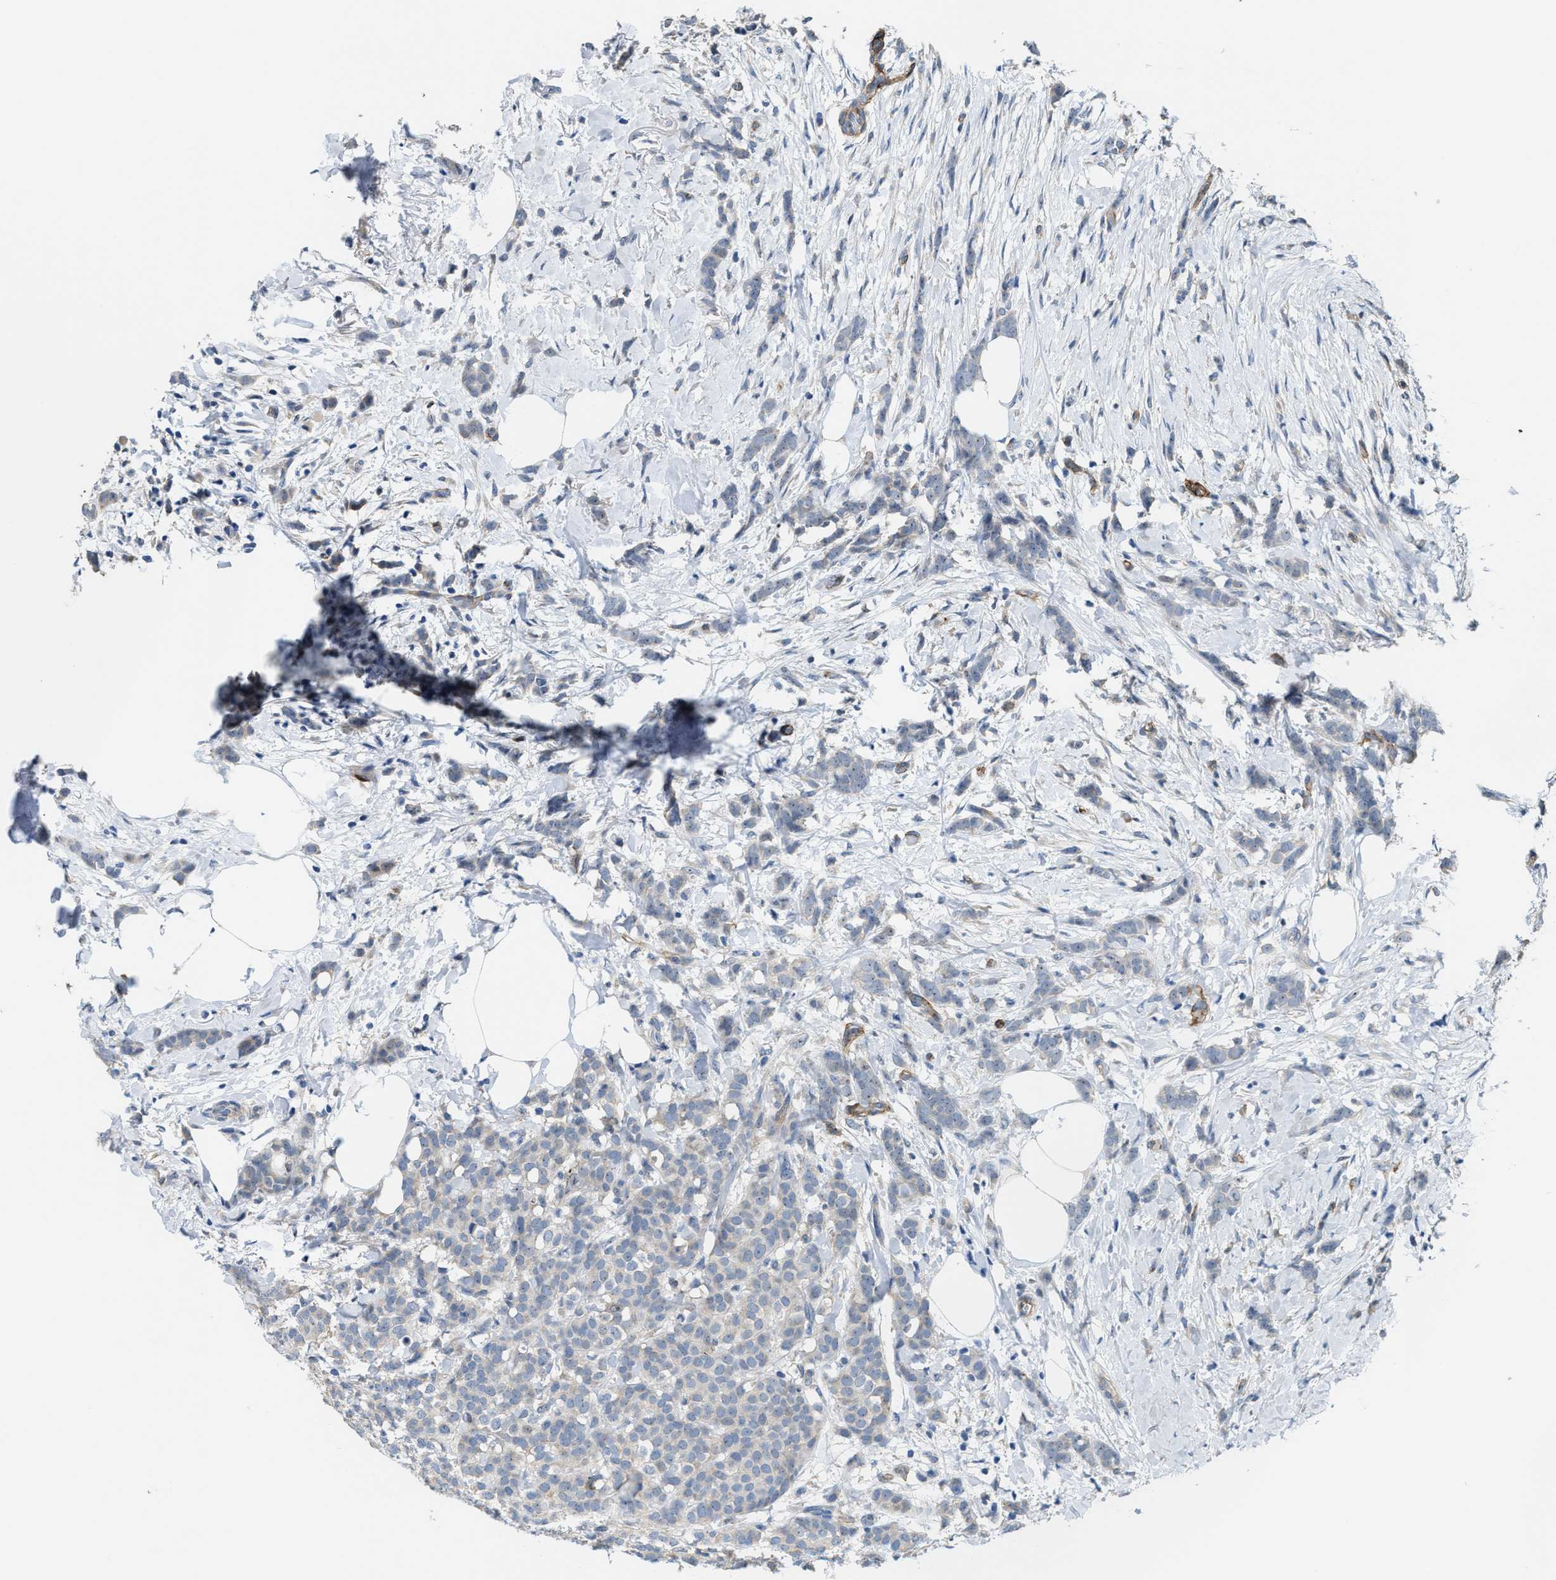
{"staining": {"intensity": "negative", "quantity": "none", "location": "none"}, "tissue": "breast cancer", "cell_type": "Tumor cells", "image_type": "cancer", "snomed": [{"axis": "morphology", "description": "Lobular carcinoma, in situ"}, {"axis": "morphology", "description": "Lobular carcinoma"}, {"axis": "topography", "description": "Breast"}], "caption": "DAB (3,3'-diaminobenzidine) immunohistochemical staining of breast cancer (lobular carcinoma) shows no significant staining in tumor cells. The staining was performed using DAB (3,3'-diaminobenzidine) to visualize the protein expression in brown, while the nuclei were stained in blue with hematoxylin (Magnification: 20x).", "gene": "ZNF783", "patient": {"sex": "female", "age": 41}}